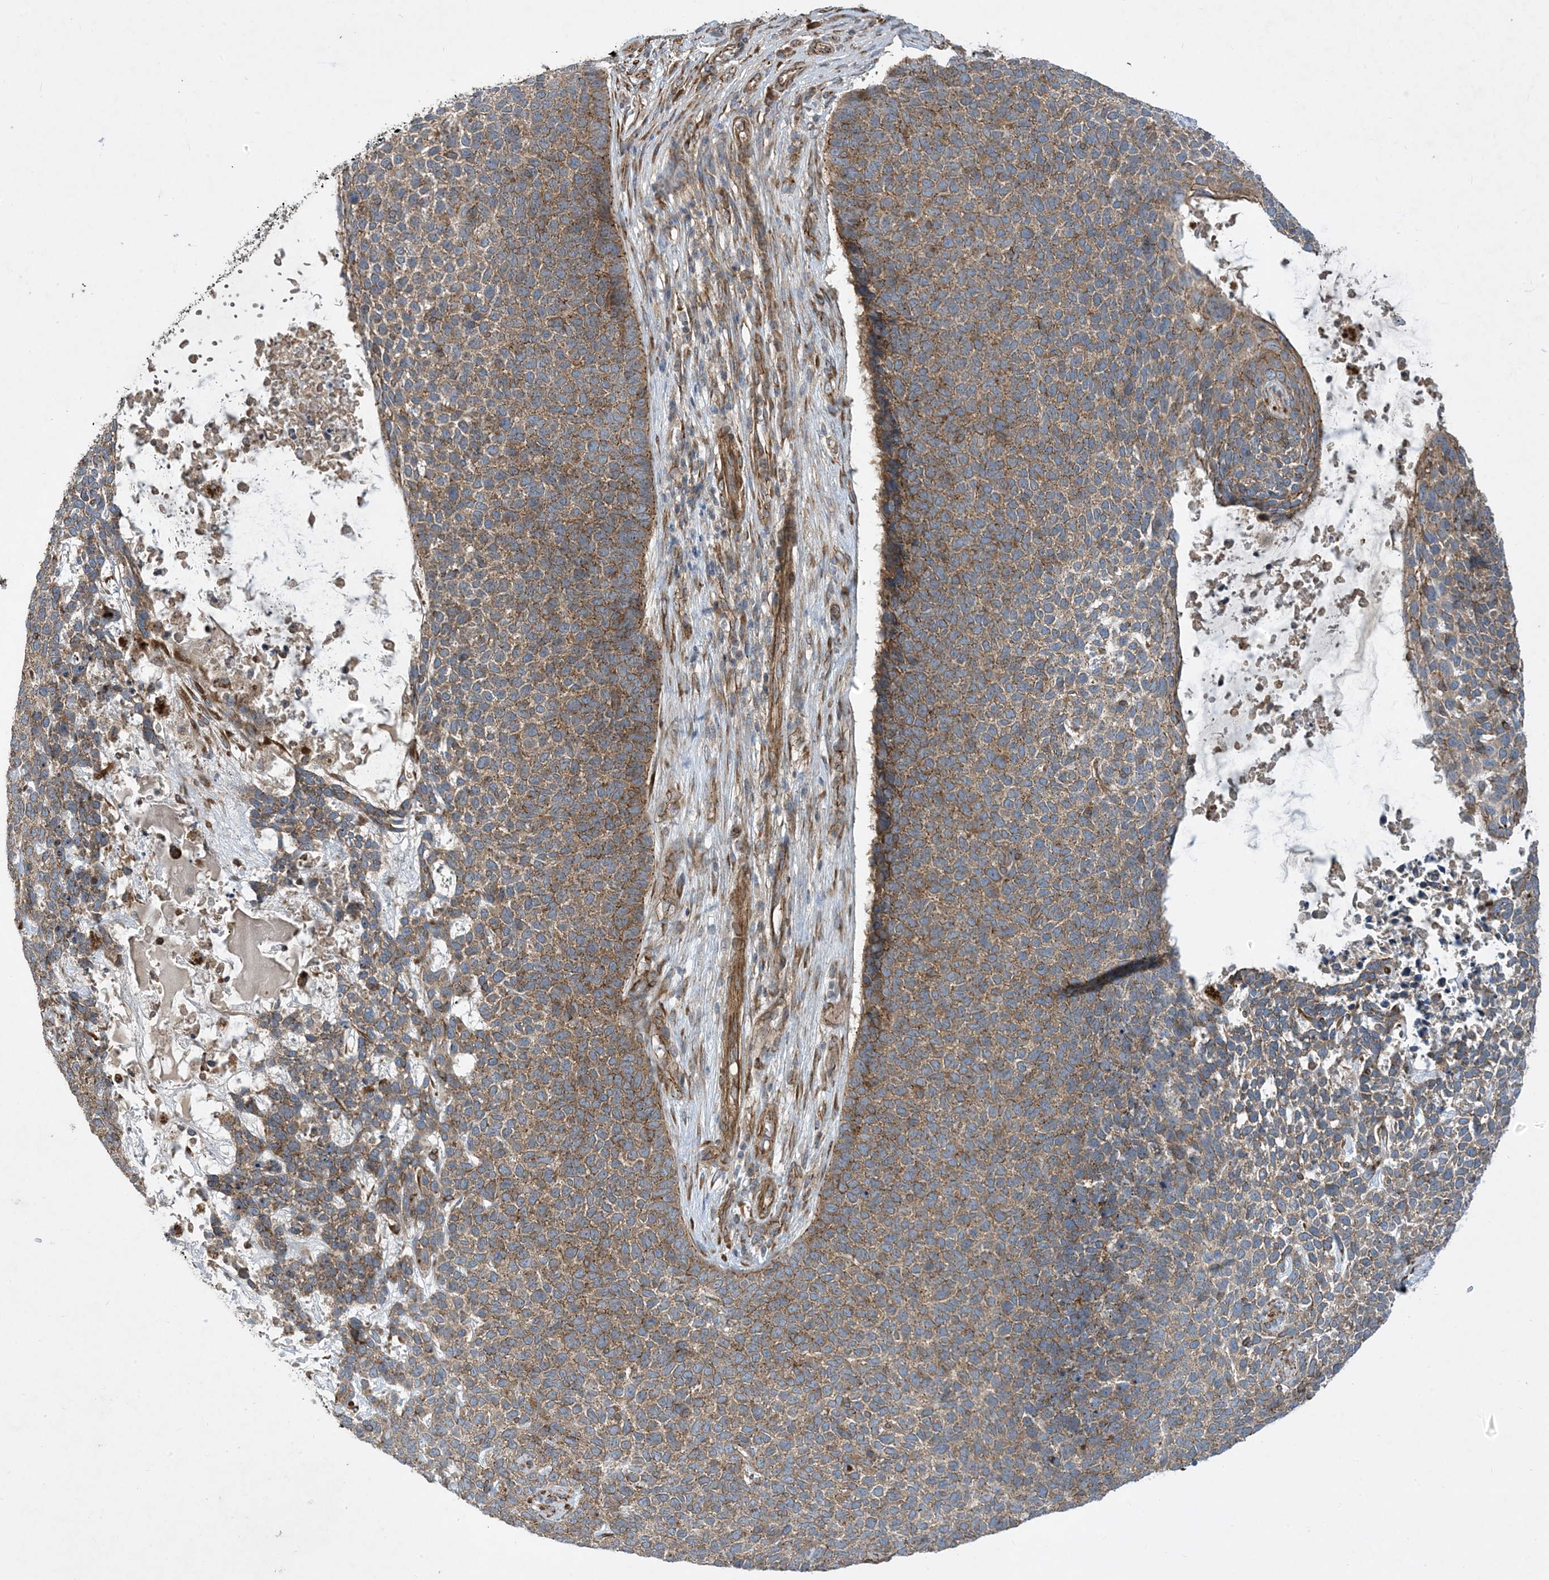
{"staining": {"intensity": "moderate", "quantity": ">75%", "location": "cytoplasmic/membranous"}, "tissue": "skin cancer", "cell_type": "Tumor cells", "image_type": "cancer", "snomed": [{"axis": "morphology", "description": "Basal cell carcinoma"}, {"axis": "topography", "description": "Skin"}], "caption": "Moderate cytoplasmic/membranous protein staining is appreciated in about >75% of tumor cells in skin cancer (basal cell carcinoma).", "gene": "OTOP1", "patient": {"sex": "female", "age": 84}}